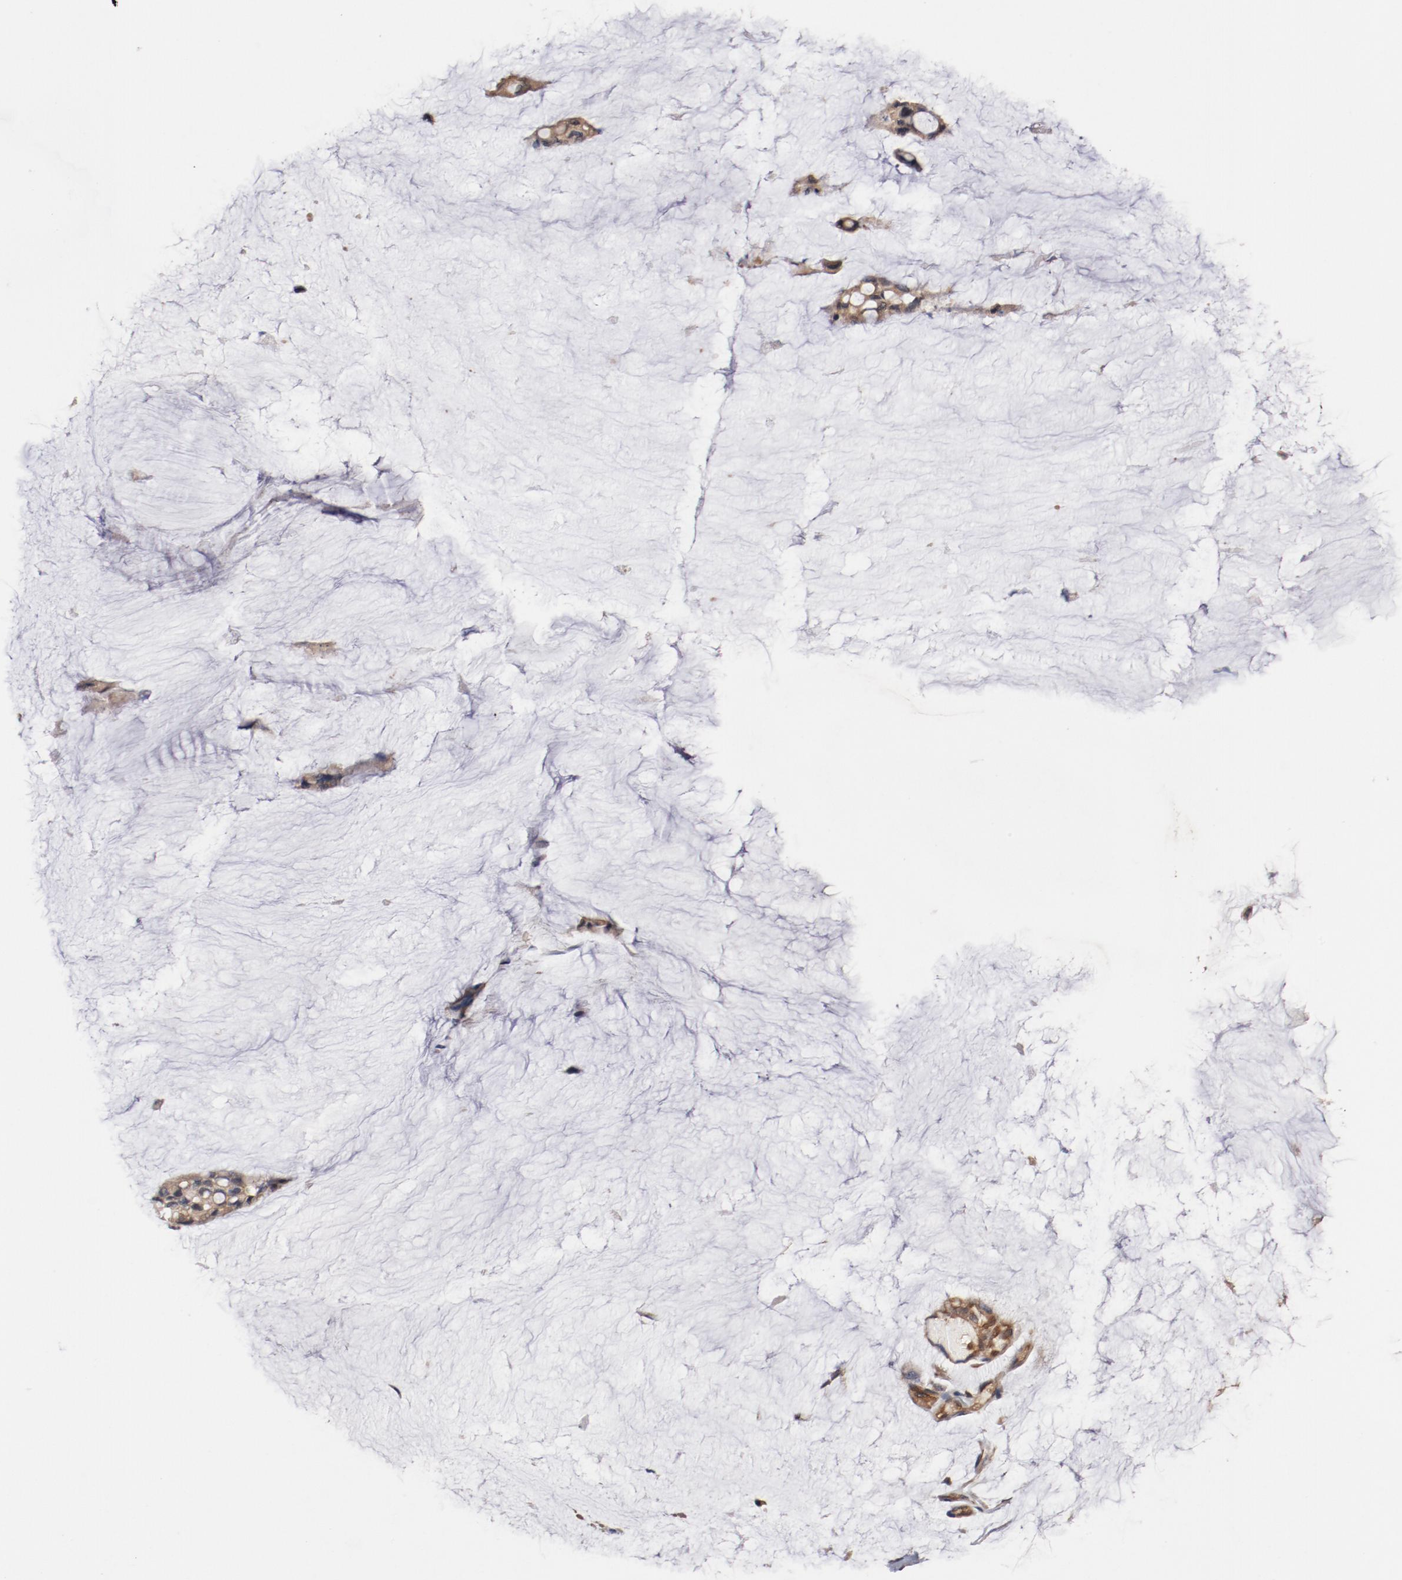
{"staining": {"intensity": "weak", "quantity": ">75%", "location": "cytoplasmic/membranous"}, "tissue": "ovarian cancer", "cell_type": "Tumor cells", "image_type": "cancer", "snomed": [{"axis": "morphology", "description": "Cystadenocarcinoma, mucinous, NOS"}, {"axis": "topography", "description": "Ovary"}], "caption": "Immunohistochemical staining of human ovarian cancer shows weak cytoplasmic/membranous protein expression in about >75% of tumor cells.", "gene": "PITPNM2", "patient": {"sex": "female", "age": 39}}